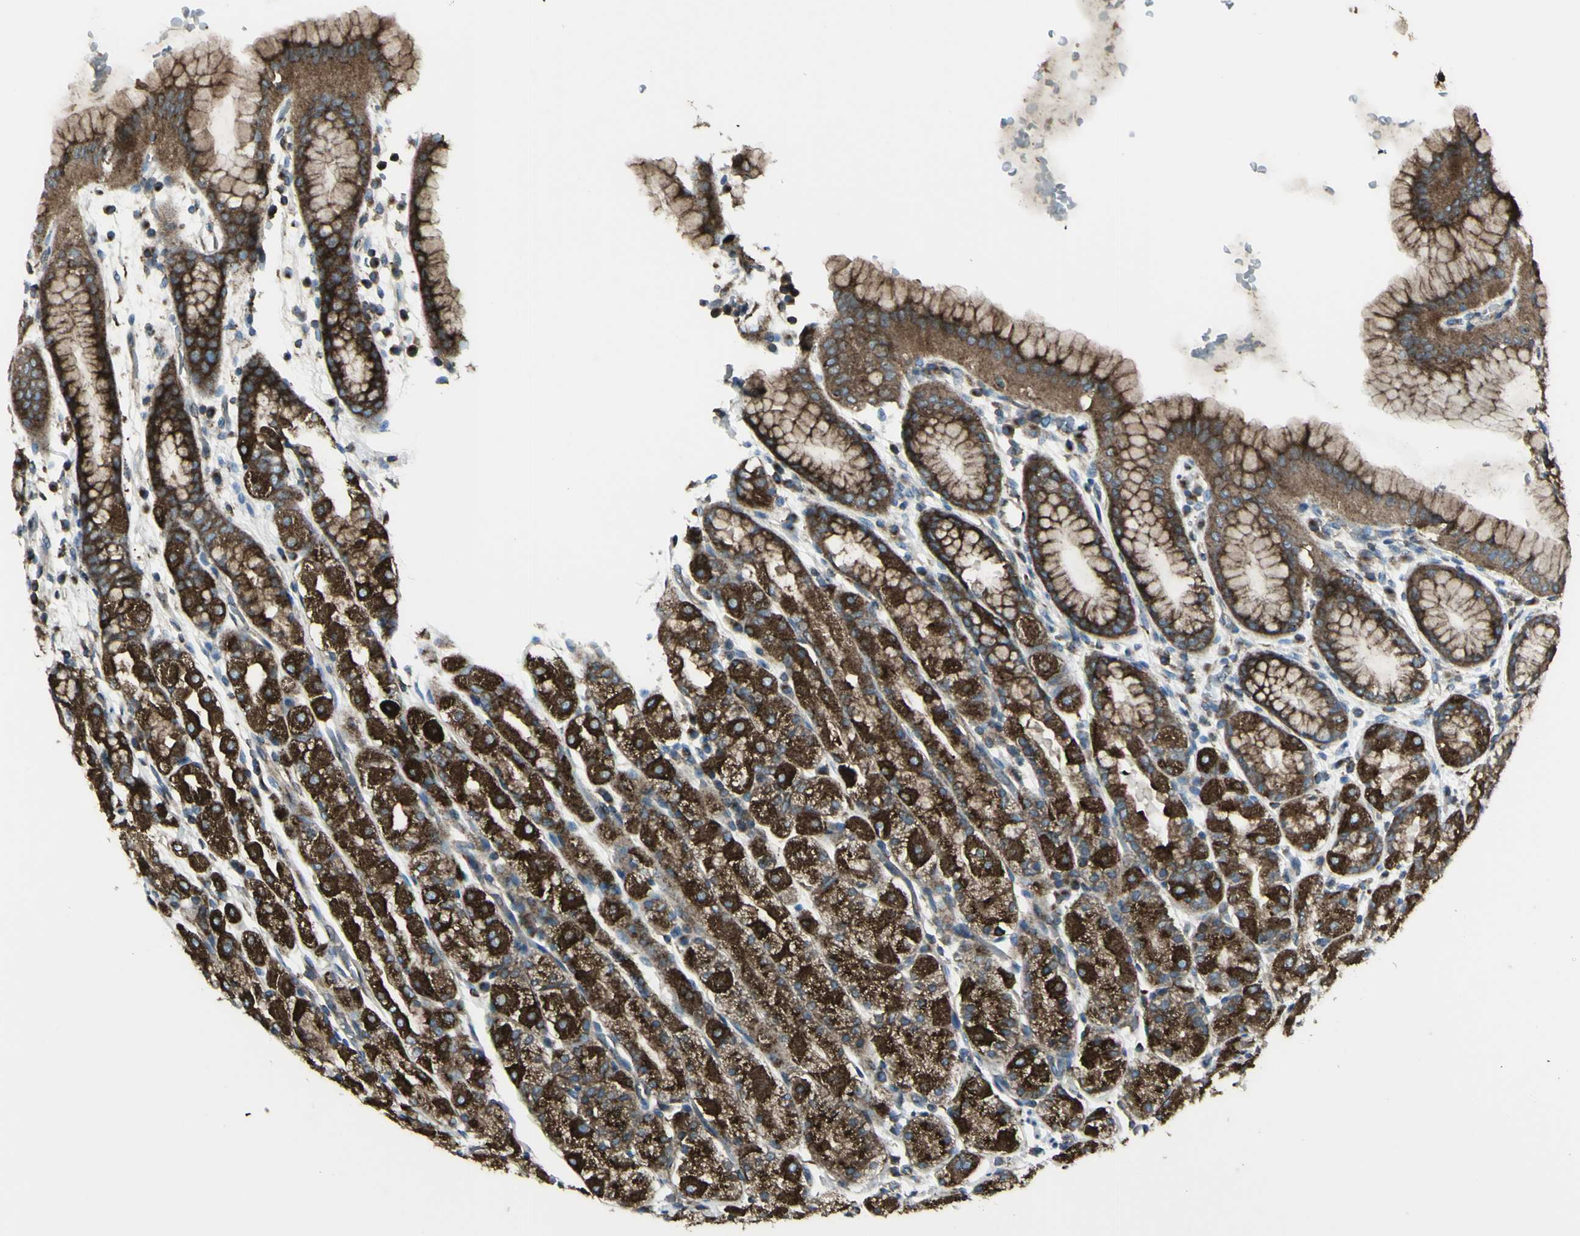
{"staining": {"intensity": "strong", "quantity": ">75%", "location": "cytoplasmic/membranous"}, "tissue": "stomach", "cell_type": "Glandular cells", "image_type": "normal", "snomed": [{"axis": "morphology", "description": "Normal tissue, NOS"}, {"axis": "topography", "description": "Stomach, upper"}], "caption": "A high-resolution micrograph shows IHC staining of normal stomach, which displays strong cytoplasmic/membranous staining in about >75% of glandular cells. (DAB (3,3'-diaminobenzidine) IHC with brightfield microscopy, high magnification).", "gene": "NAPA", "patient": {"sex": "male", "age": 68}}